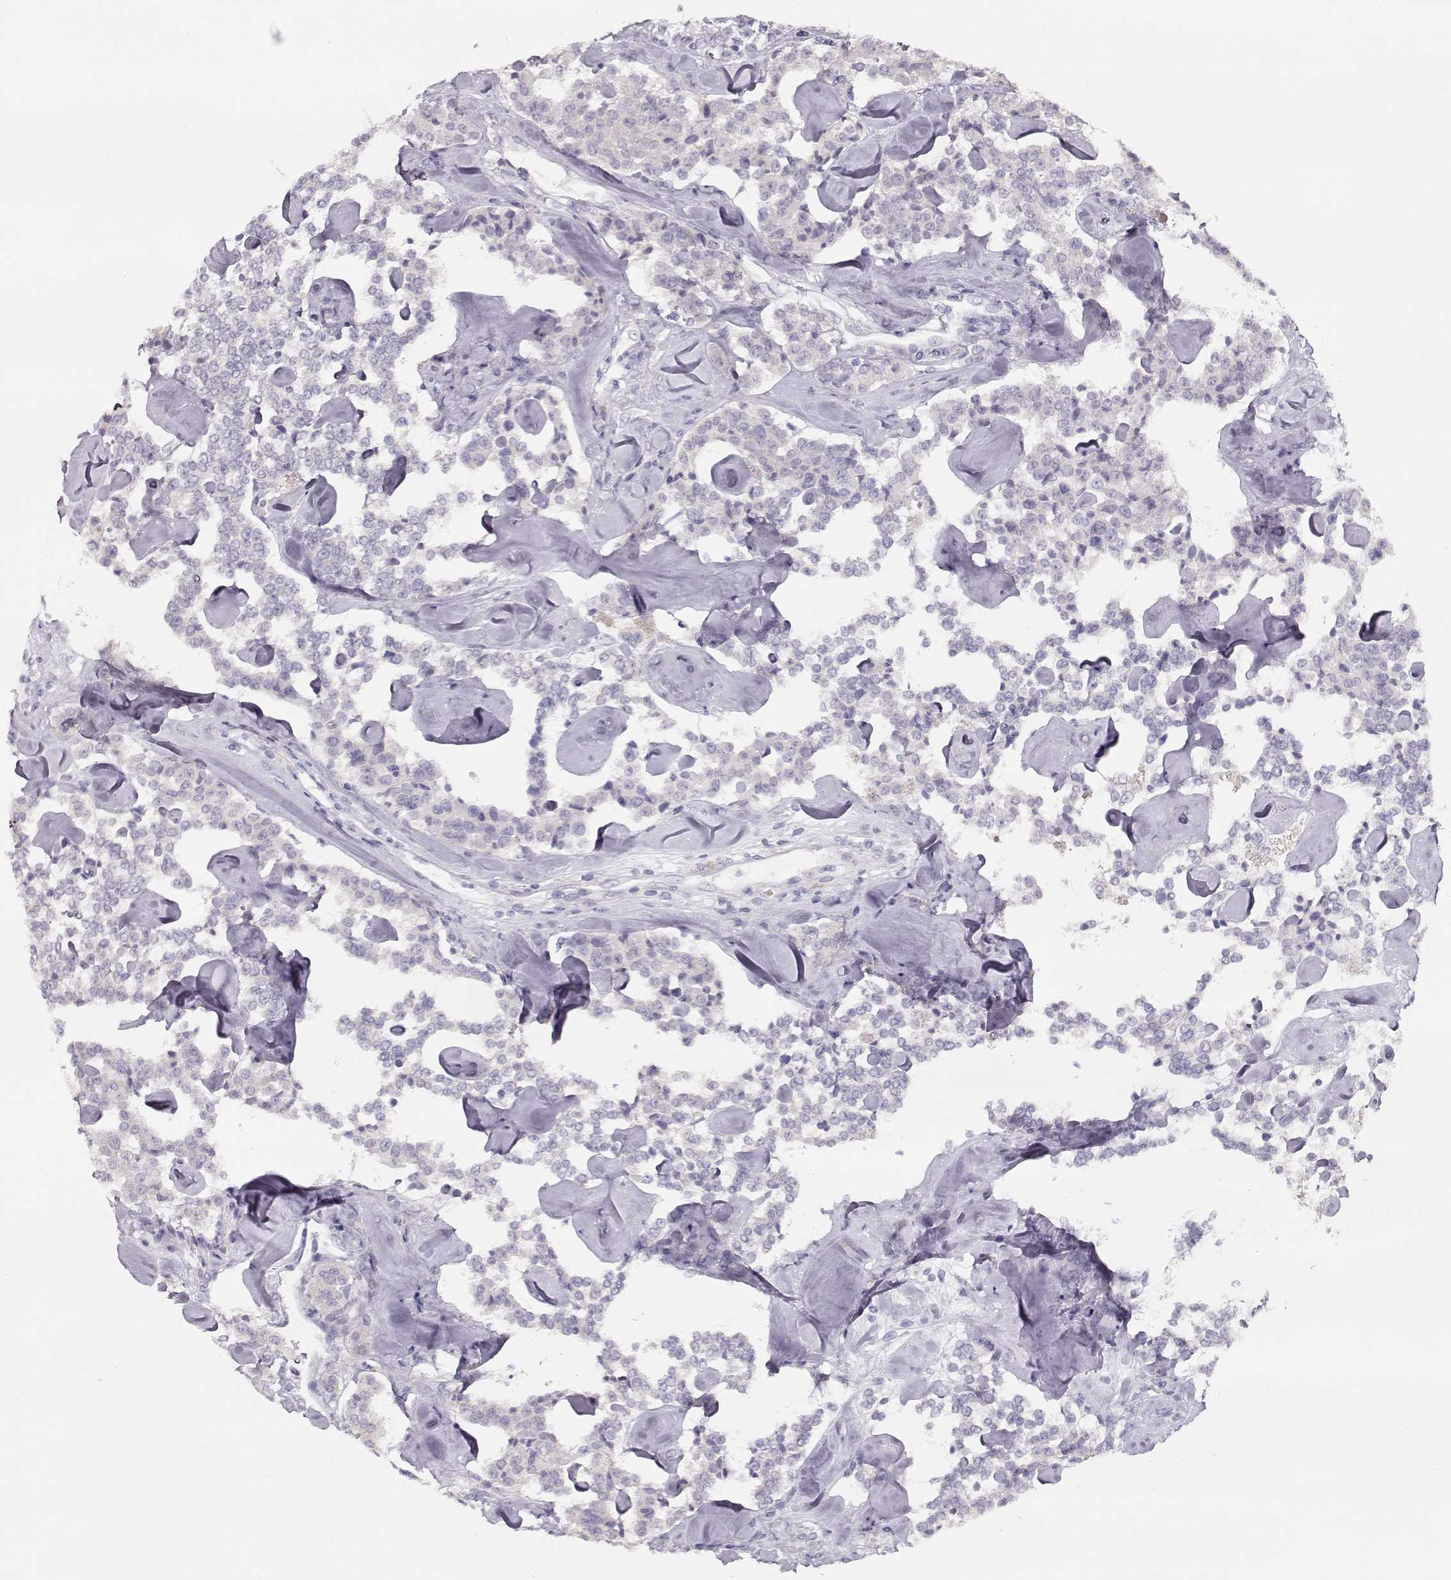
{"staining": {"intensity": "negative", "quantity": "none", "location": "none"}, "tissue": "carcinoid", "cell_type": "Tumor cells", "image_type": "cancer", "snomed": [{"axis": "morphology", "description": "Carcinoid, malignant, NOS"}, {"axis": "topography", "description": "Pancreas"}], "caption": "Immunohistochemistry (IHC) photomicrograph of neoplastic tissue: carcinoid (malignant) stained with DAB (3,3'-diaminobenzidine) shows no significant protein staining in tumor cells.", "gene": "GLIPR1L2", "patient": {"sex": "male", "age": 41}}